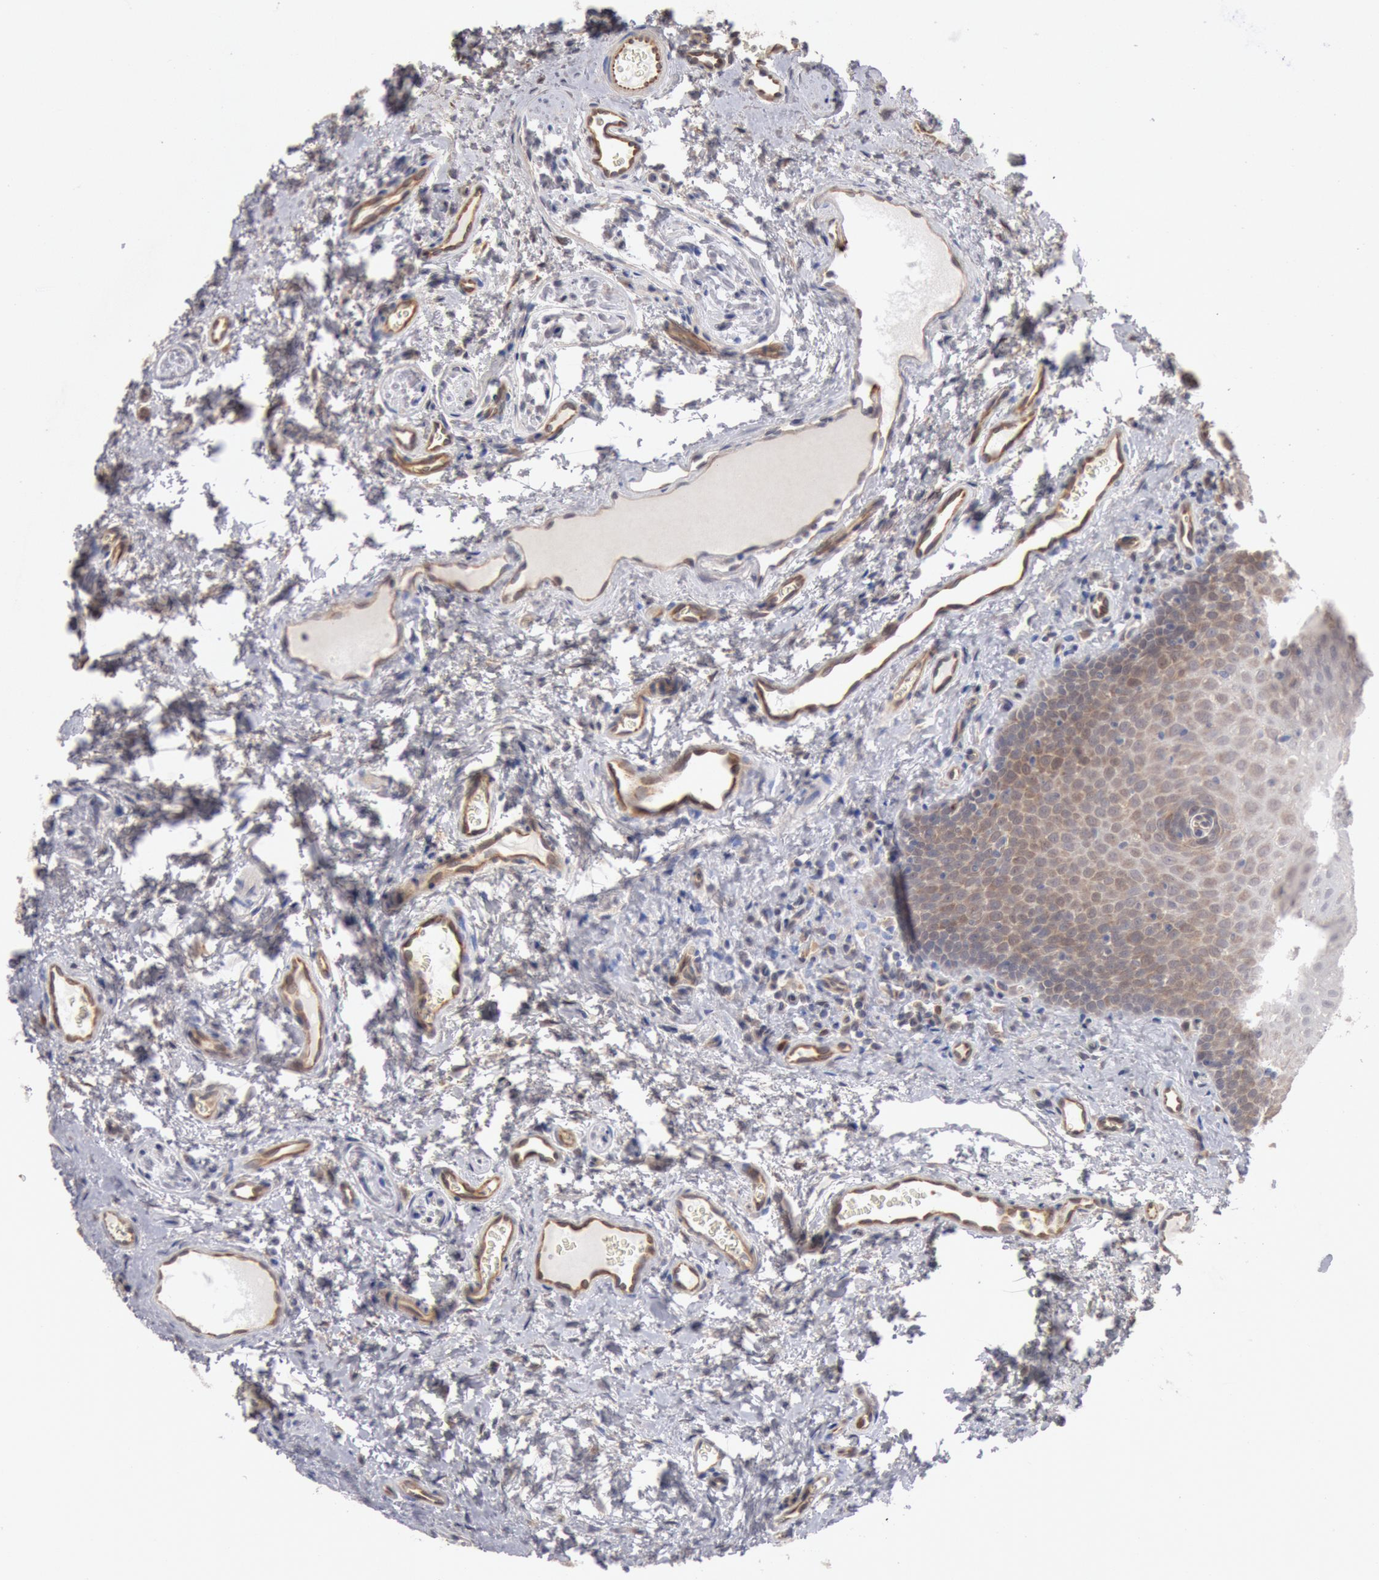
{"staining": {"intensity": "moderate", "quantity": "<25%", "location": "cytoplasmic/membranous"}, "tissue": "oral mucosa", "cell_type": "Squamous epithelial cells", "image_type": "normal", "snomed": [{"axis": "morphology", "description": "Normal tissue, NOS"}, {"axis": "topography", "description": "Oral tissue"}], "caption": "Immunohistochemistry histopathology image of benign oral mucosa stained for a protein (brown), which displays low levels of moderate cytoplasmic/membranous positivity in approximately <25% of squamous epithelial cells.", "gene": "DNAJA1", "patient": {"sex": "male", "age": 20}}